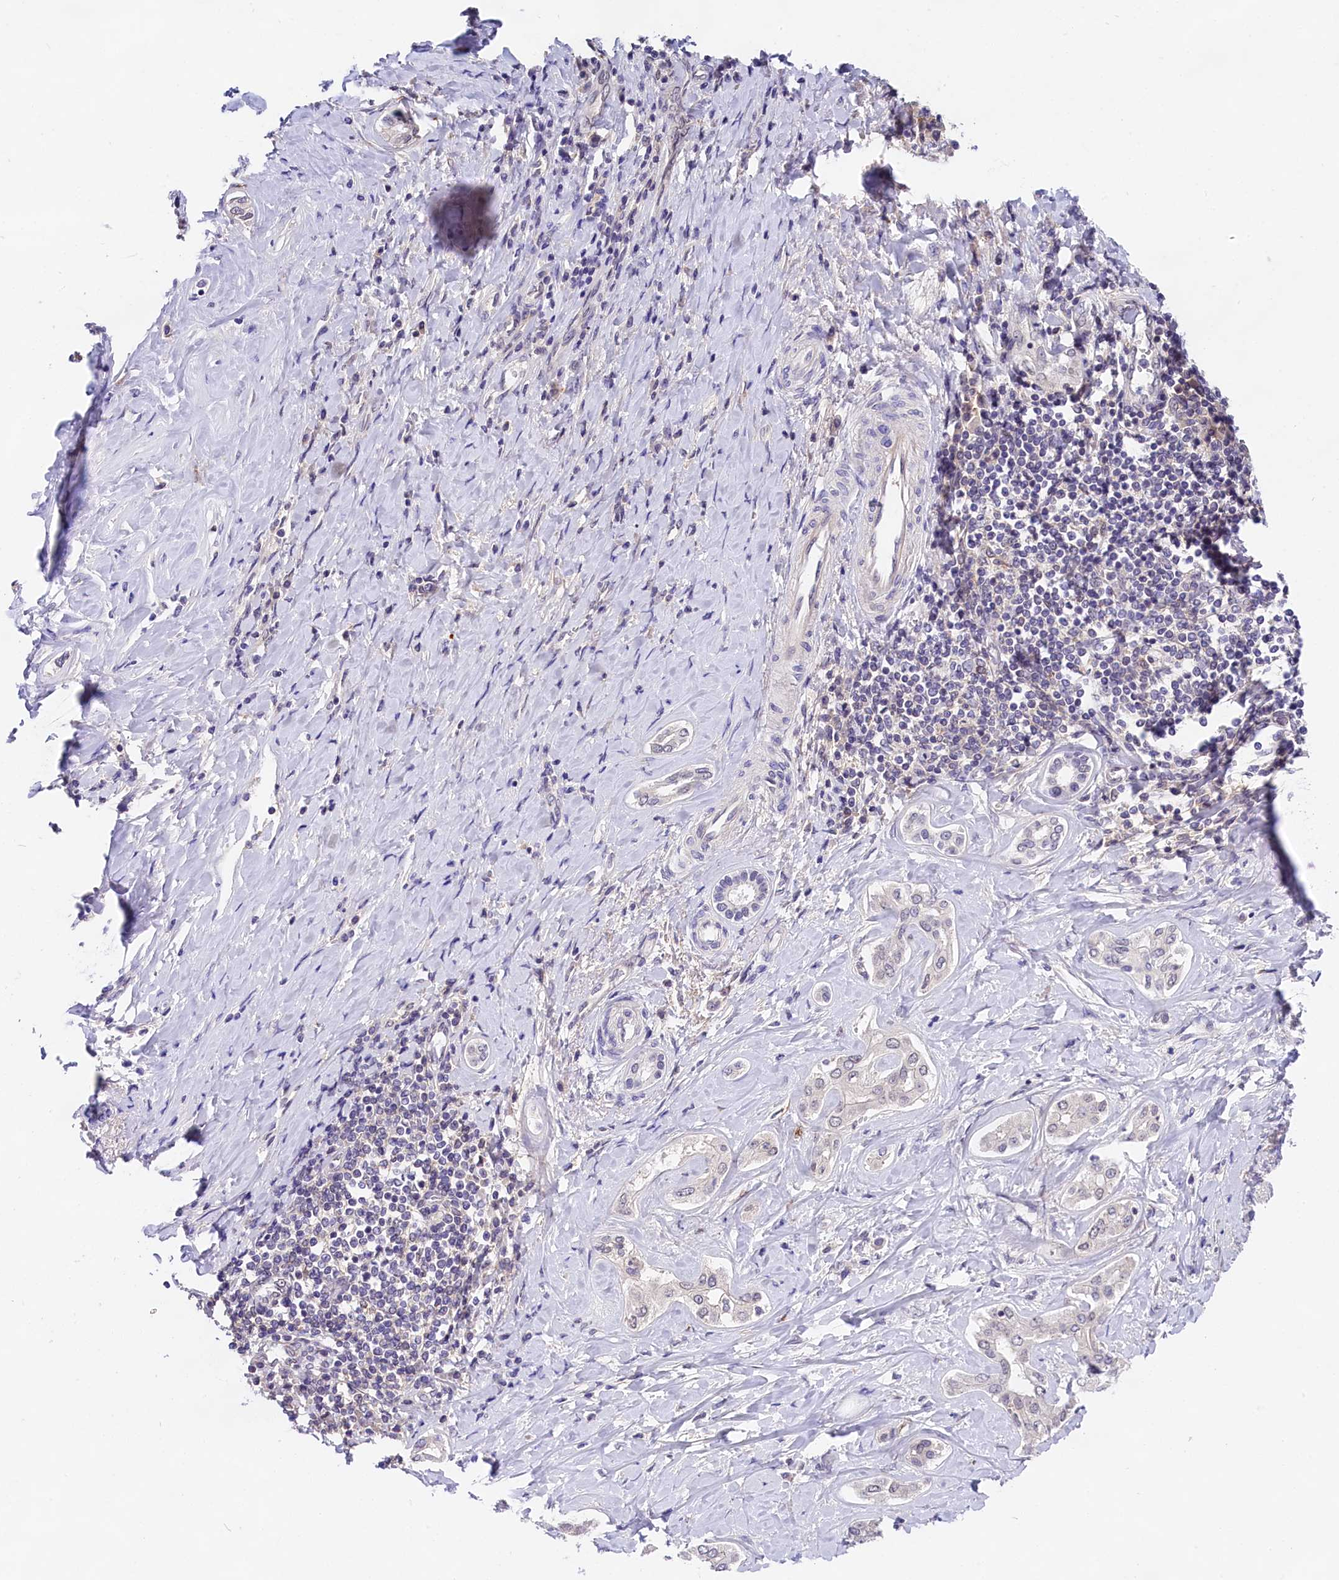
{"staining": {"intensity": "negative", "quantity": "none", "location": "none"}, "tissue": "liver cancer", "cell_type": "Tumor cells", "image_type": "cancer", "snomed": [{"axis": "morphology", "description": "Cholangiocarcinoma"}, {"axis": "topography", "description": "Liver"}], "caption": "This is a micrograph of immunohistochemistry (IHC) staining of liver cancer (cholangiocarcinoma), which shows no staining in tumor cells.", "gene": "OAS3", "patient": {"sex": "female", "age": 77}}